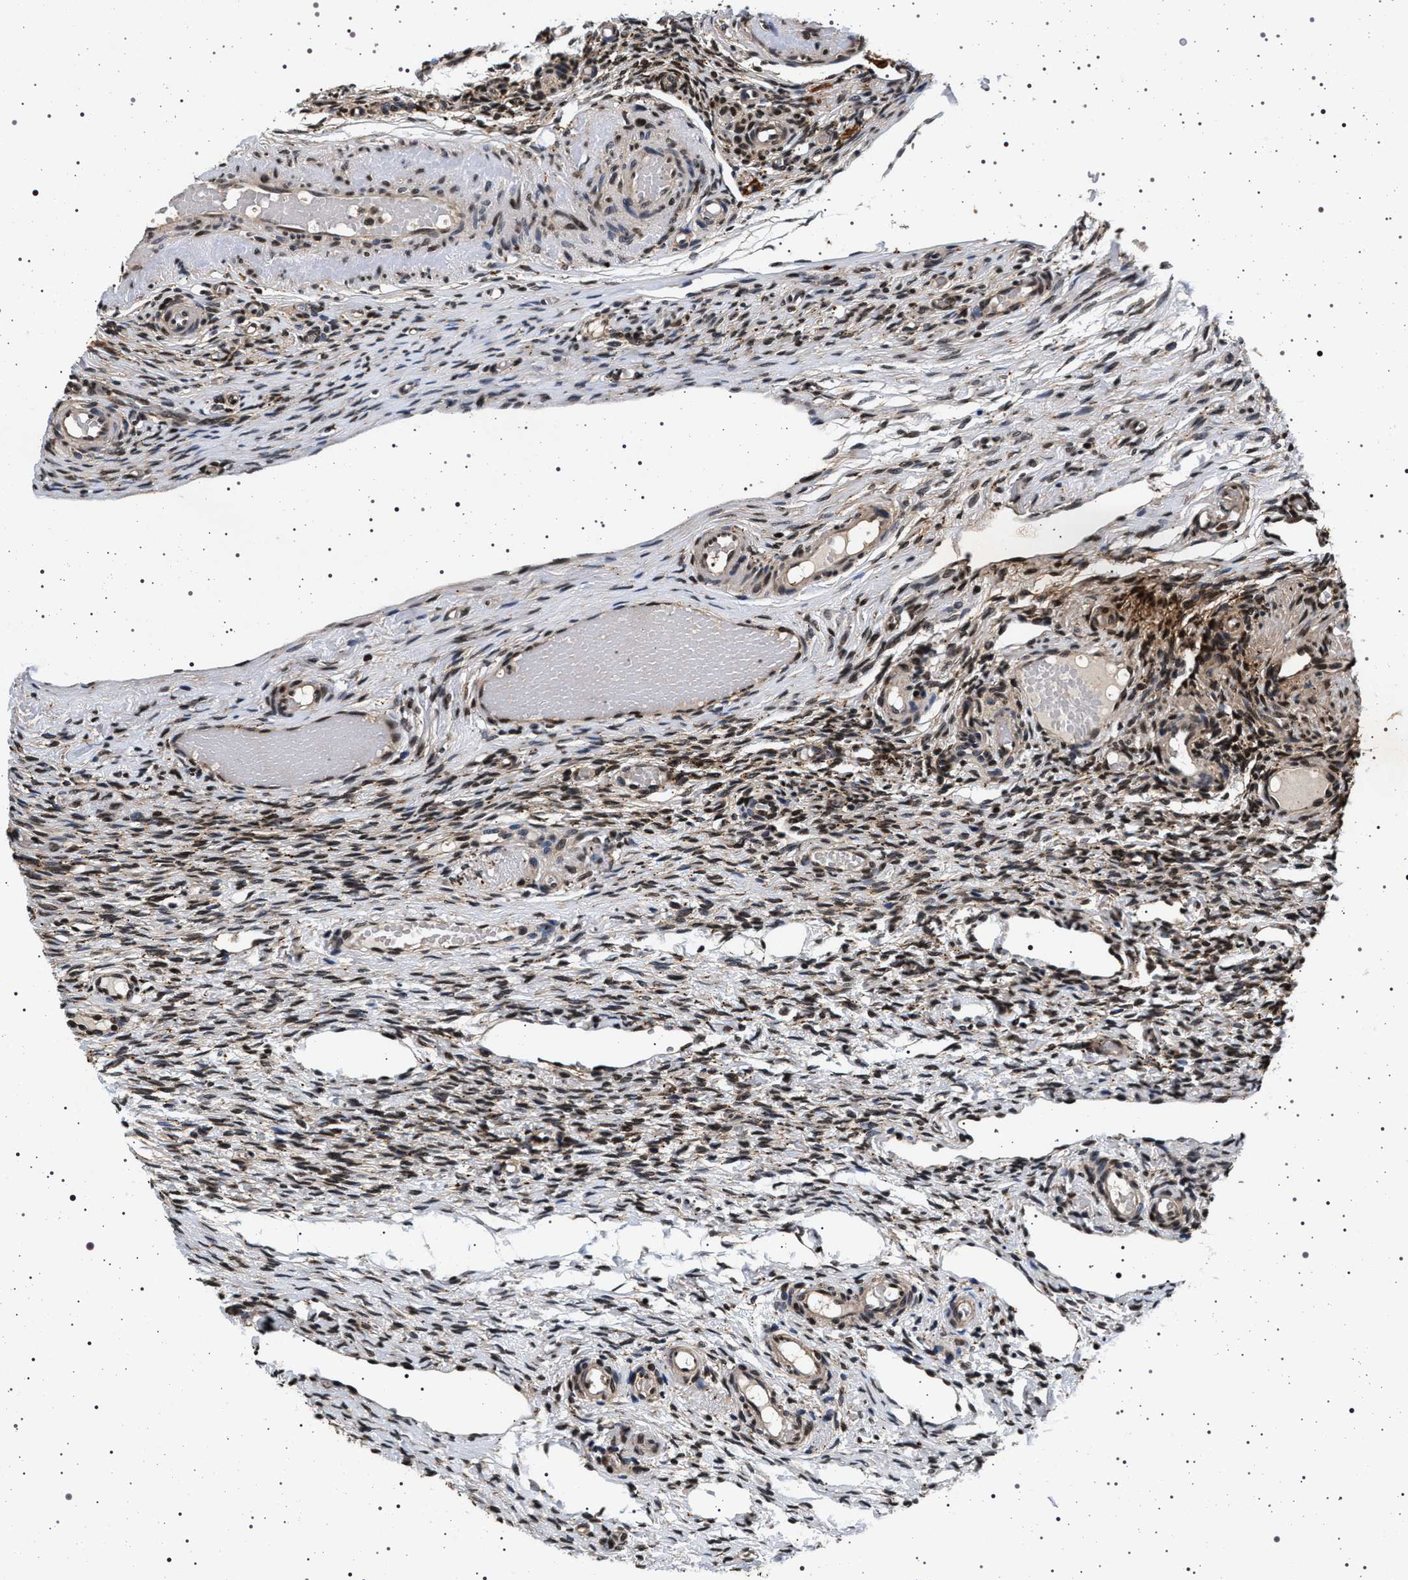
{"staining": {"intensity": "moderate", "quantity": "25%-75%", "location": "nuclear"}, "tissue": "ovary", "cell_type": "Ovarian stroma cells", "image_type": "normal", "snomed": [{"axis": "morphology", "description": "Normal tissue, NOS"}, {"axis": "topography", "description": "Ovary"}], "caption": "Immunohistochemistry (IHC) of benign ovary shows medium levels of moderate nuclear positivity in approximately 25%-75% of ovarian stroma cells.", "gene": "CDKN1B", "patient": {"sex": "female", "age": 60}}